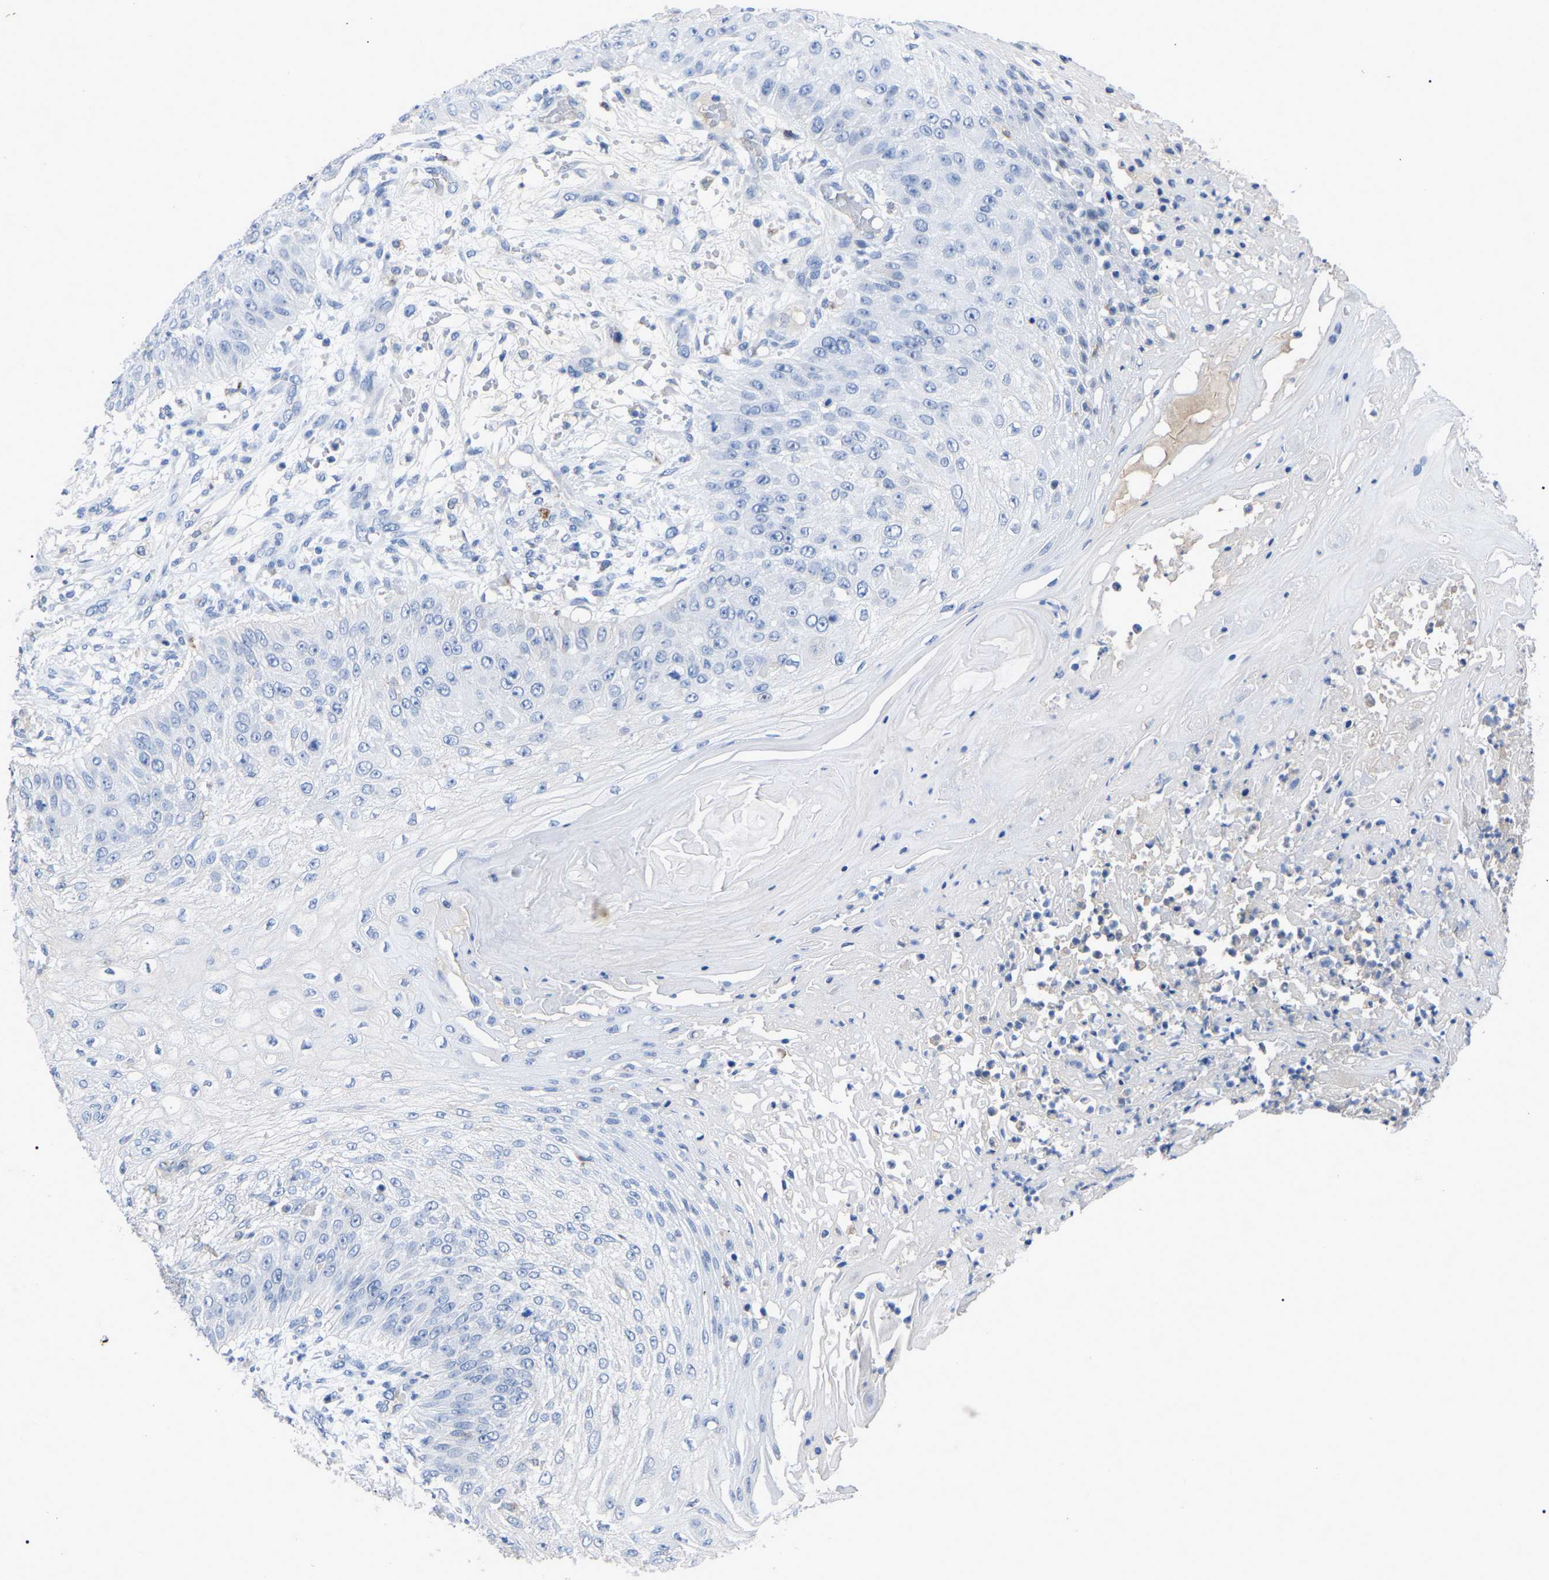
{"staining": {"intensity": "negative", "quantity": "none", "location": "none"}, "tissue": "skin cancer", "cell_type": "Tumor cells", "image_type": "cancer", "snomed": [{"axis": "morphology", "description": "Squamous cell carcinoma, NOS"}, {"axis": "topography", "description": "Skin"}], "caption": "IHC of skin cancer (squamous cell carcinoma) reveals no expression in tumor cells.", "gene": "SMPD2", "patient": {"sex": "female", "age": 80}}